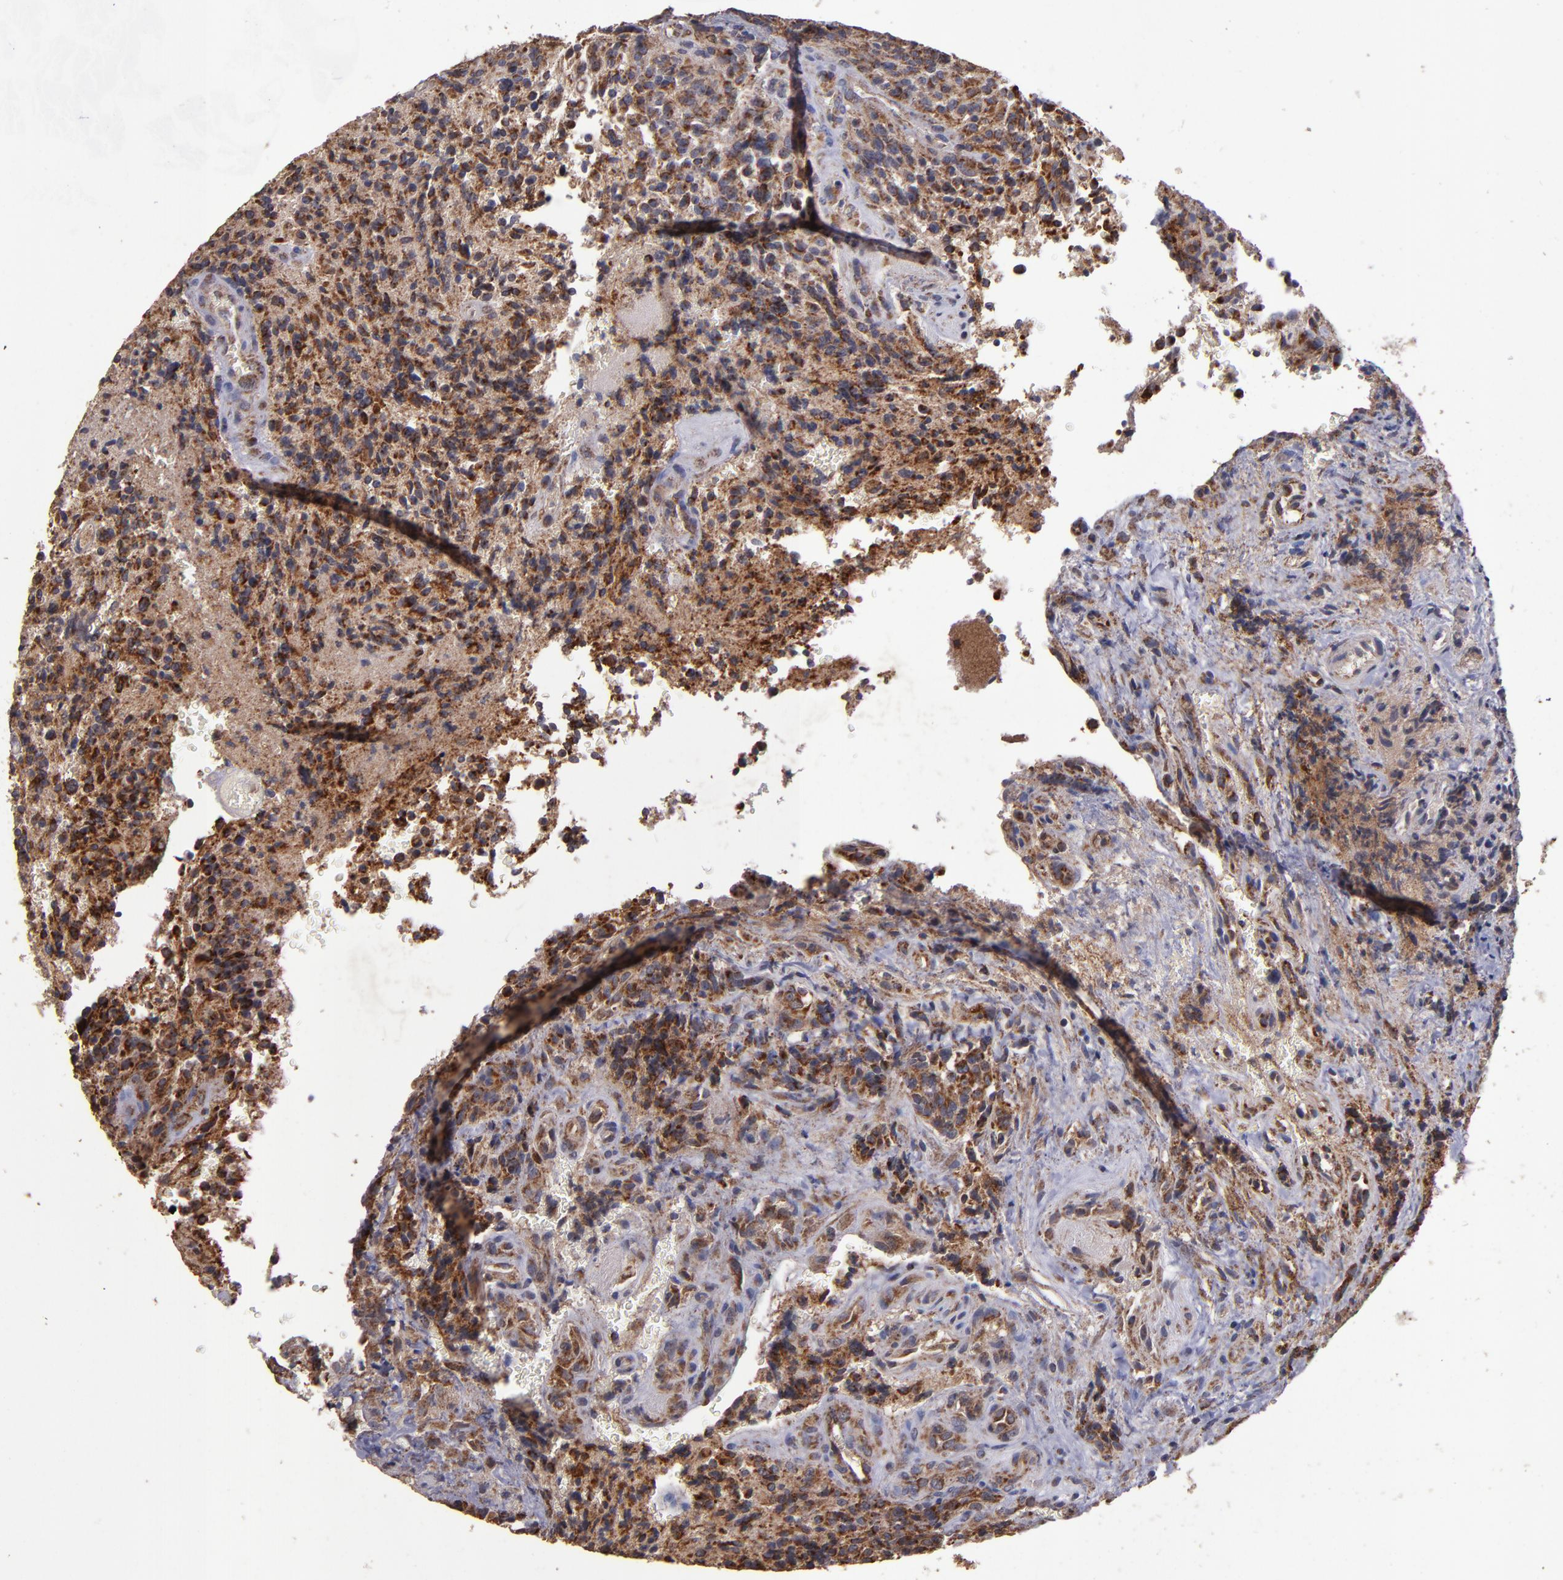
{"staining": {"intensity": "strong", "quantity": ">75%", "location": "cytoplasmic/membranous"}, "tissue": "glioma", "cell_type": "Tumor cells", "image_type": "cancer", "snomed": [{"axis": "morphology", "description": "Normal tissue, NOS"}, {"axis": "morphology", "description": "Glioma, malignant, High grade"}, {"axis": "topography", "description": "Cerebral cortex"}], "caption": "High-grade glioma (malignant) stained for a protein (brown) exhibits strong cytoplasmic/membranous positive positivity in about >75% of tumor cells.", "gene": "TIMM9", "patient": {"sex": "male", "age": 56}}